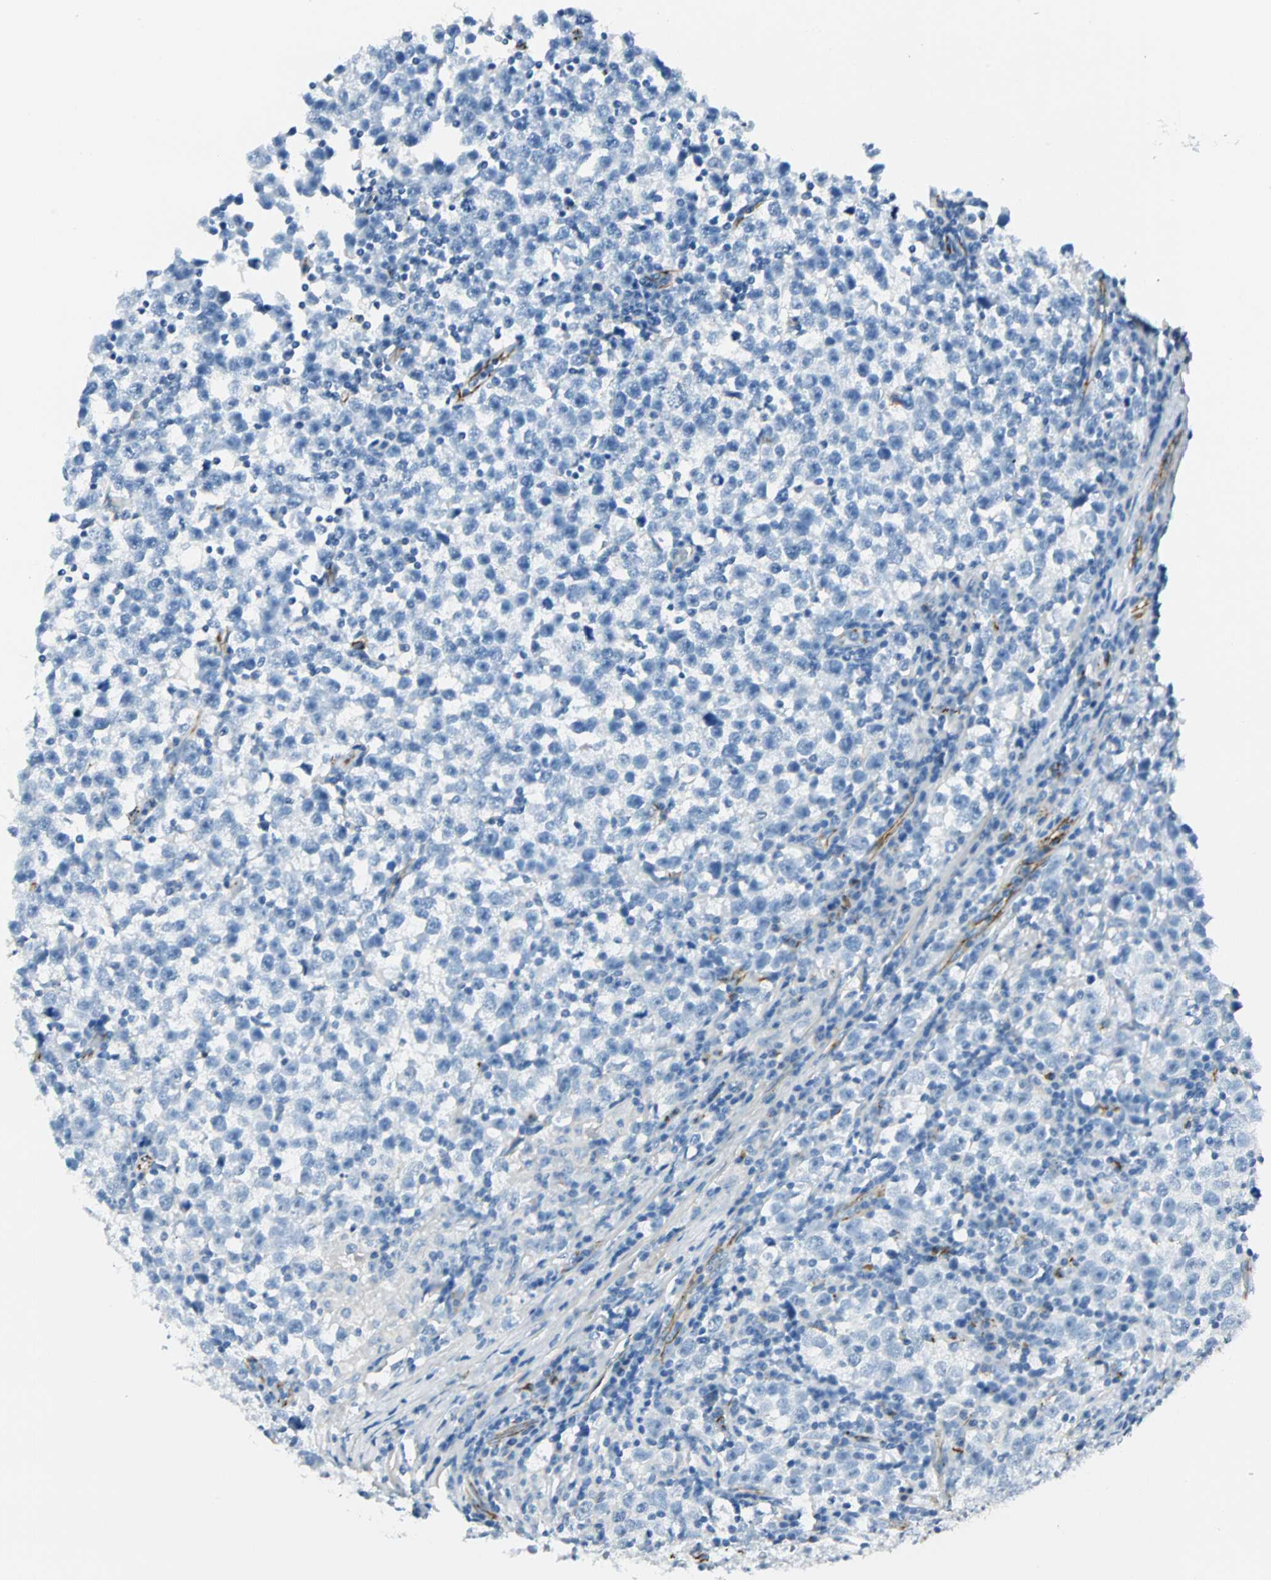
{"staining": {"intensity": "negative", "quantity": "none", "location": "none"}, "tissue": "testis cancer", "cell_type": "Tumor cells", "image_type": "cancer", "snomed": [{"axis": "morphology", "description": "Seminoma, NOS"}, {"axis": "topography", "description": "Testis"}], "caption": "High power microscopy image of an immunohistochemistry micrograph of seminoma (testis), revealing no significant expression in tumor cells.", "gene": "VPS9D1", "patient": {"sex": "male", "age": 43}}